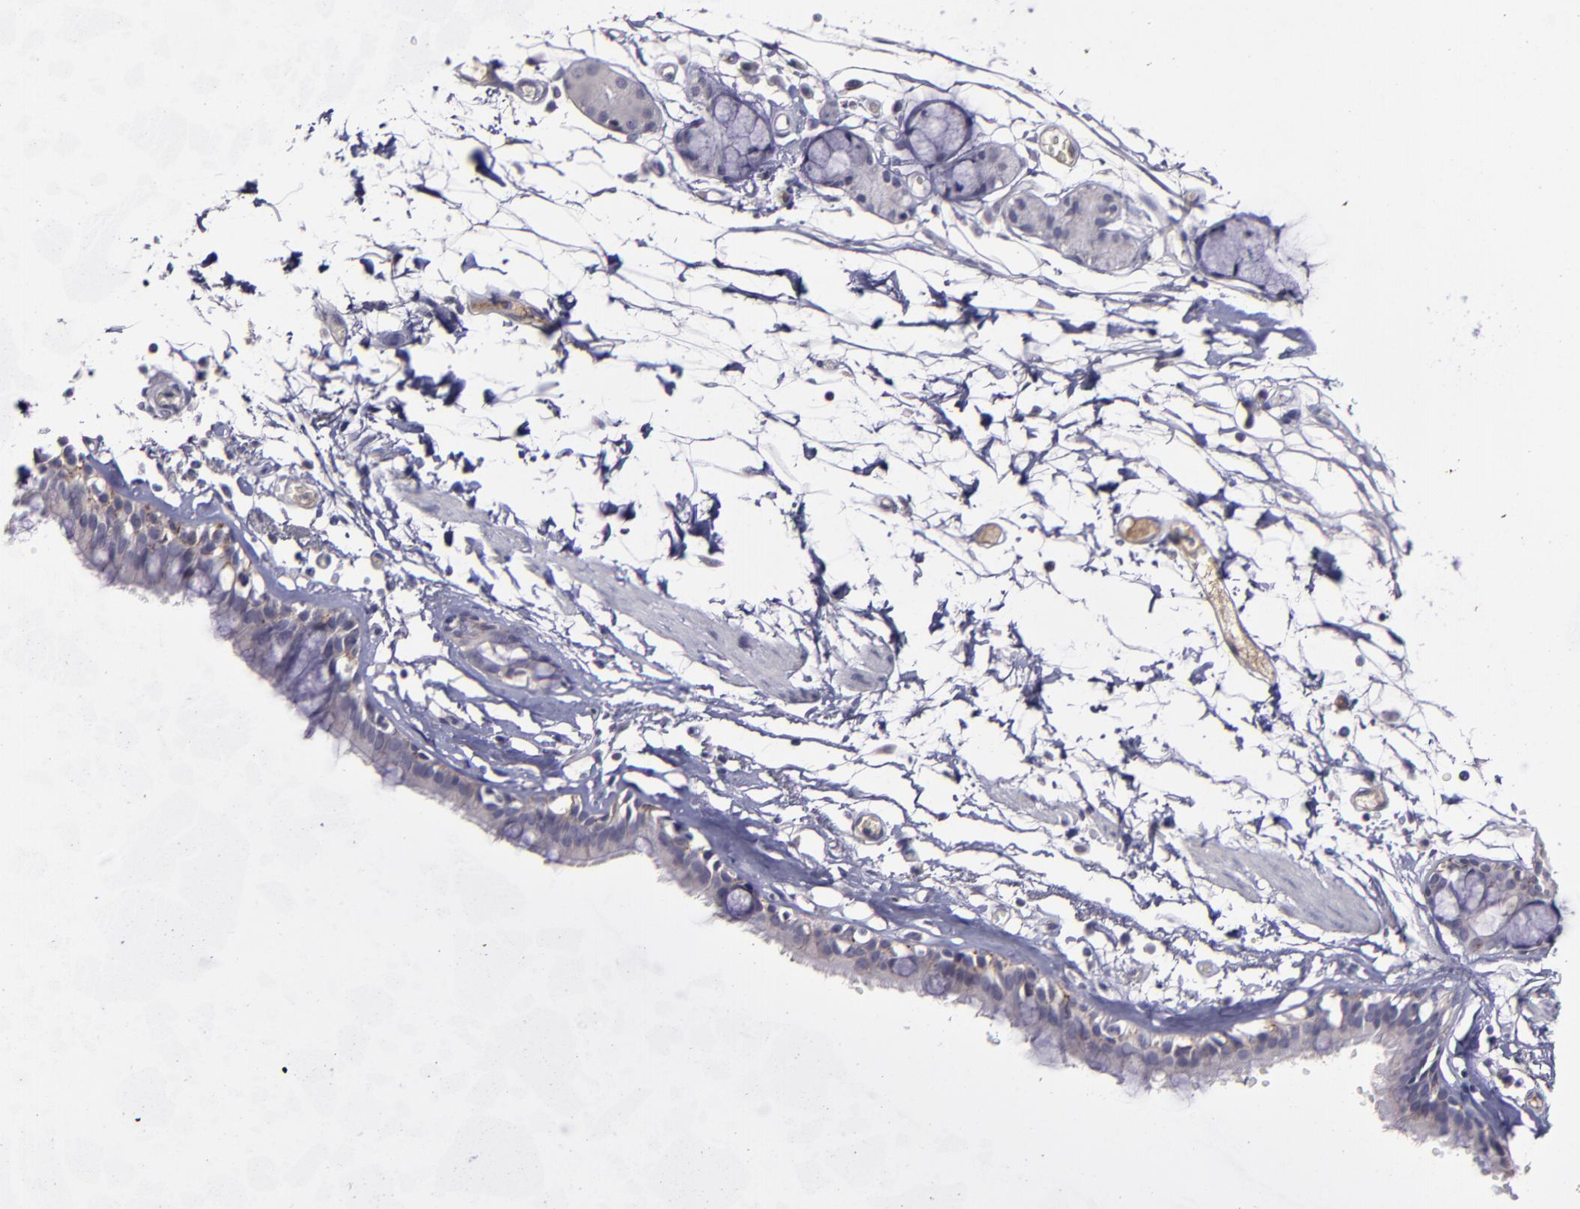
{"staining": {"intensity": "weak", "quantity": "25%-75%", "location": "cytoplasmic/membranous"}, "tissue": "bronchus", "cell_type": "Respiratory epithelial cells", "image_type": "normal", "snomed": [{"axis": "morphology", "description": "Normal tissue, NOS"}, {"axis": "topography", "description": "Bronchus"}, {"axis": "topography", "description": "Lung"}], "caption": "Immunohistochemistry (IHC) micrograph of benign bronchus stained for a protein (brown), which exhibits low levels of weak cytoplasmic/membranous expression in about 25%-75% of respiratory epithelial cells.", "gene": "MASP1", "patient": {"sex": "female", "age": 56}}